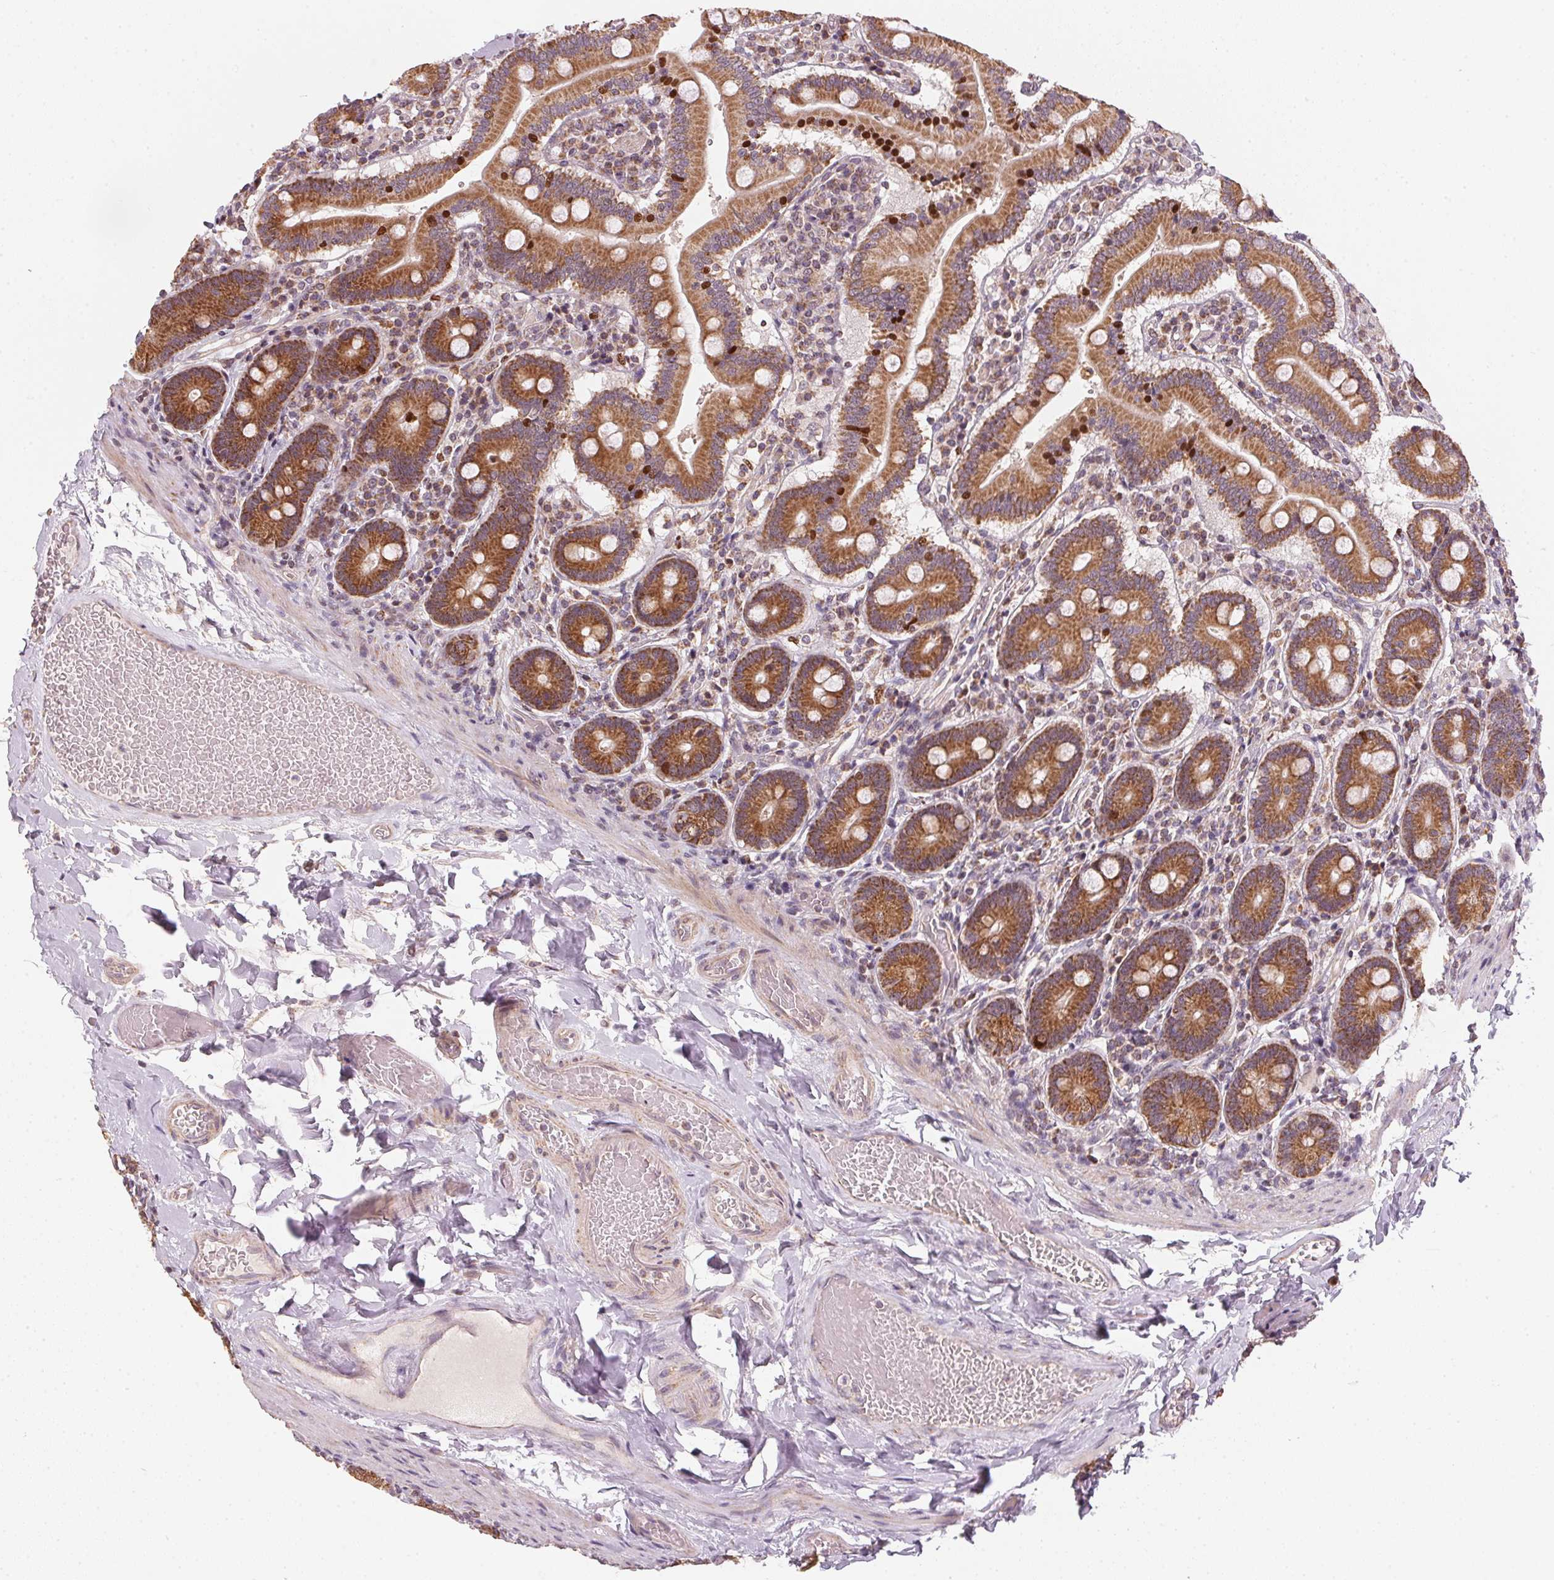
{"staining": {"intensity": "strong", "quantity": ">75%", "location": "cytoplasmic/membranous"}, "tissue": "duodenum", "cell_type": "Glandular cells", "image_type": "normal", "snomed": [{"axis": "morphology", "description": "Normal tissue, NOS"}, {"axis": "topography", "description": "Duodenum"}], "caption": "Immunohistochemical staining of normal duodenum displays high levels of strong cytoplasmic/membranous positivity in about >75% of glandular cells.", "gene": "MATCAP1", "patient": {"sex": "female", "age": 62}}